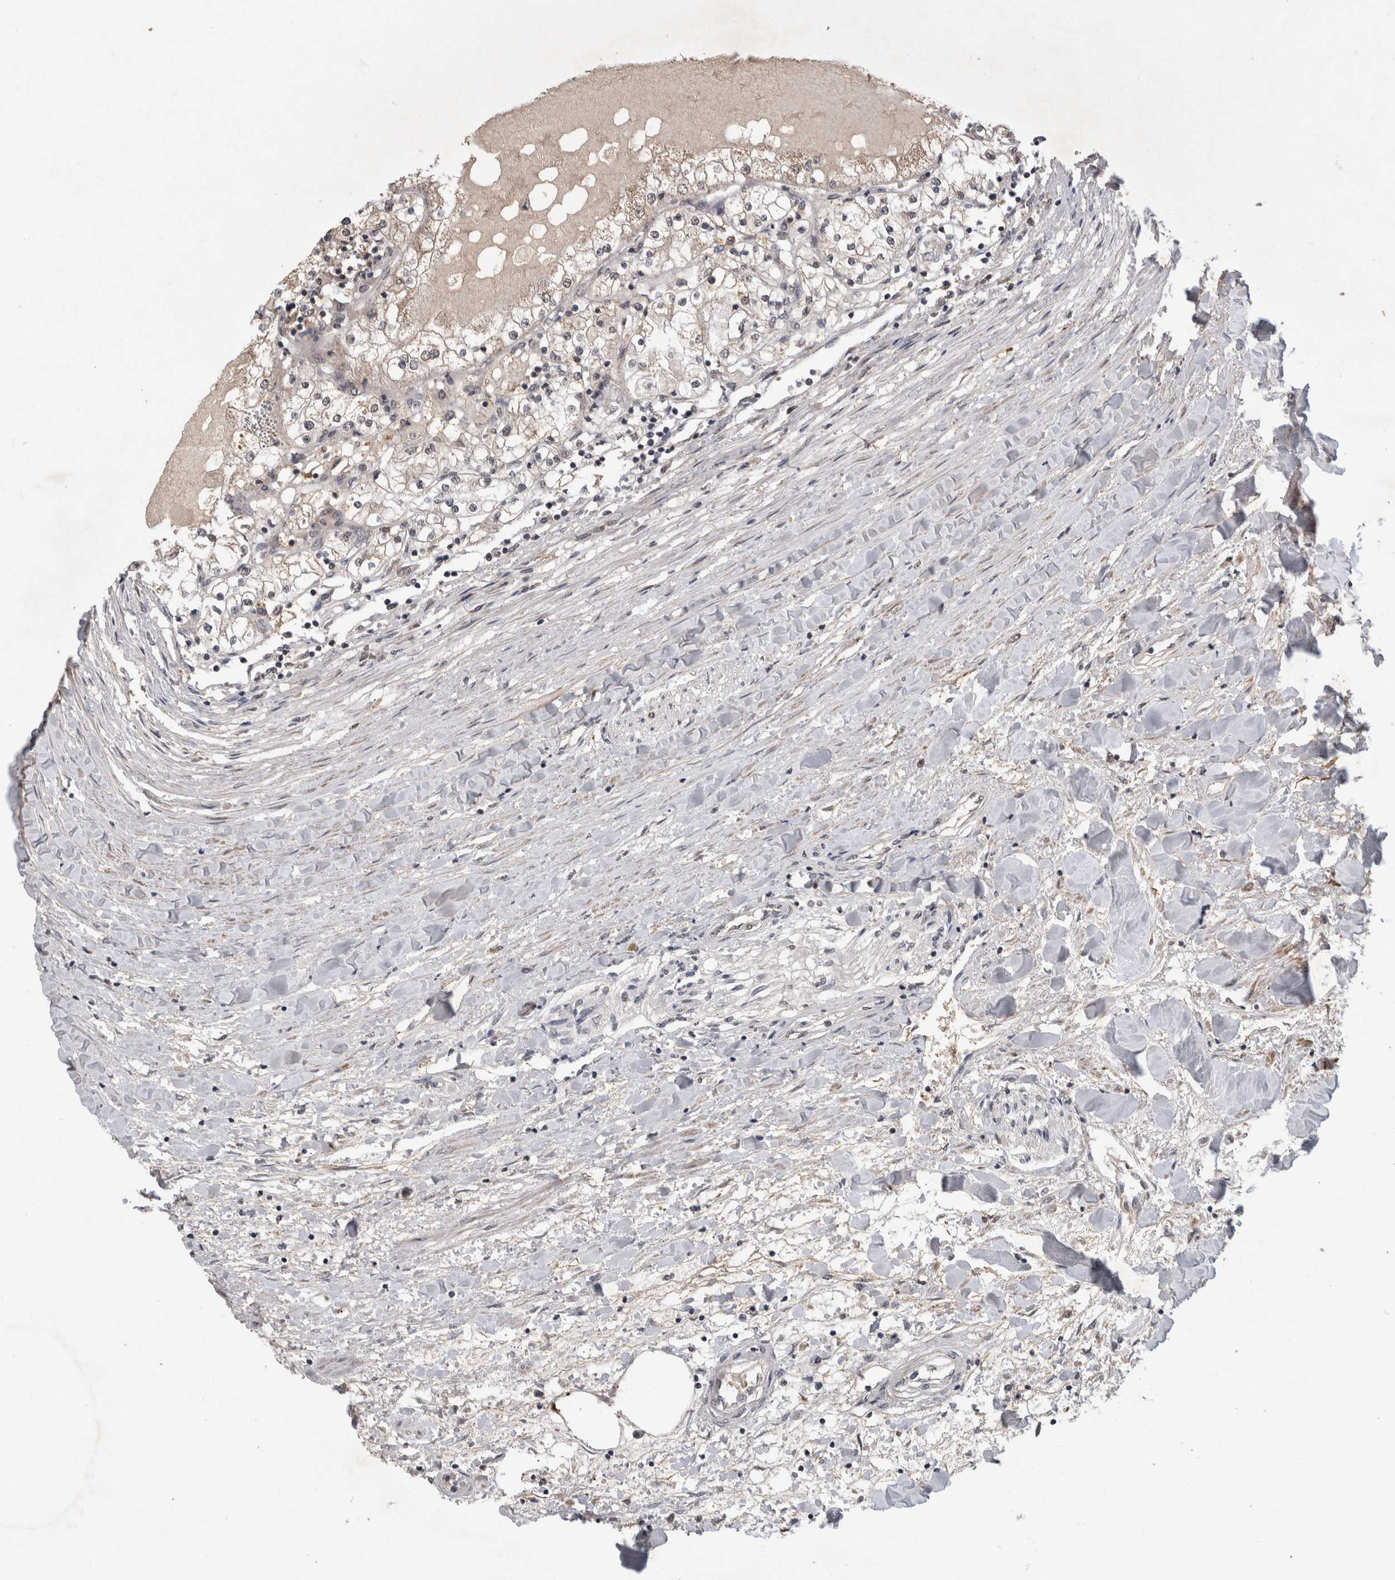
{"staining": {"intensity": "weak", "quantity": "<25%", "location": "cytoplasmic/membranous"}, "tissue": "renal cancer", "cell_type": "Tumor cells", "image_type": "cancer", "snomed": [{"axis": "morphology", "description": "Adenocarcinoma, NOS"}, {"axis": "topography", "description": "Kidney"}], "caption": "Immunohistochemical staining of human renal adenocarcinoma reveals no significant positivity in tumor cells. (Stains: DAB immunohistochemistry (IHC) with hematoxylin counter stain, Microscopy: brightfield microscopy at high magnification).", "gene": "RHPN1", "patient": {"sex": "male", "age": 68}}